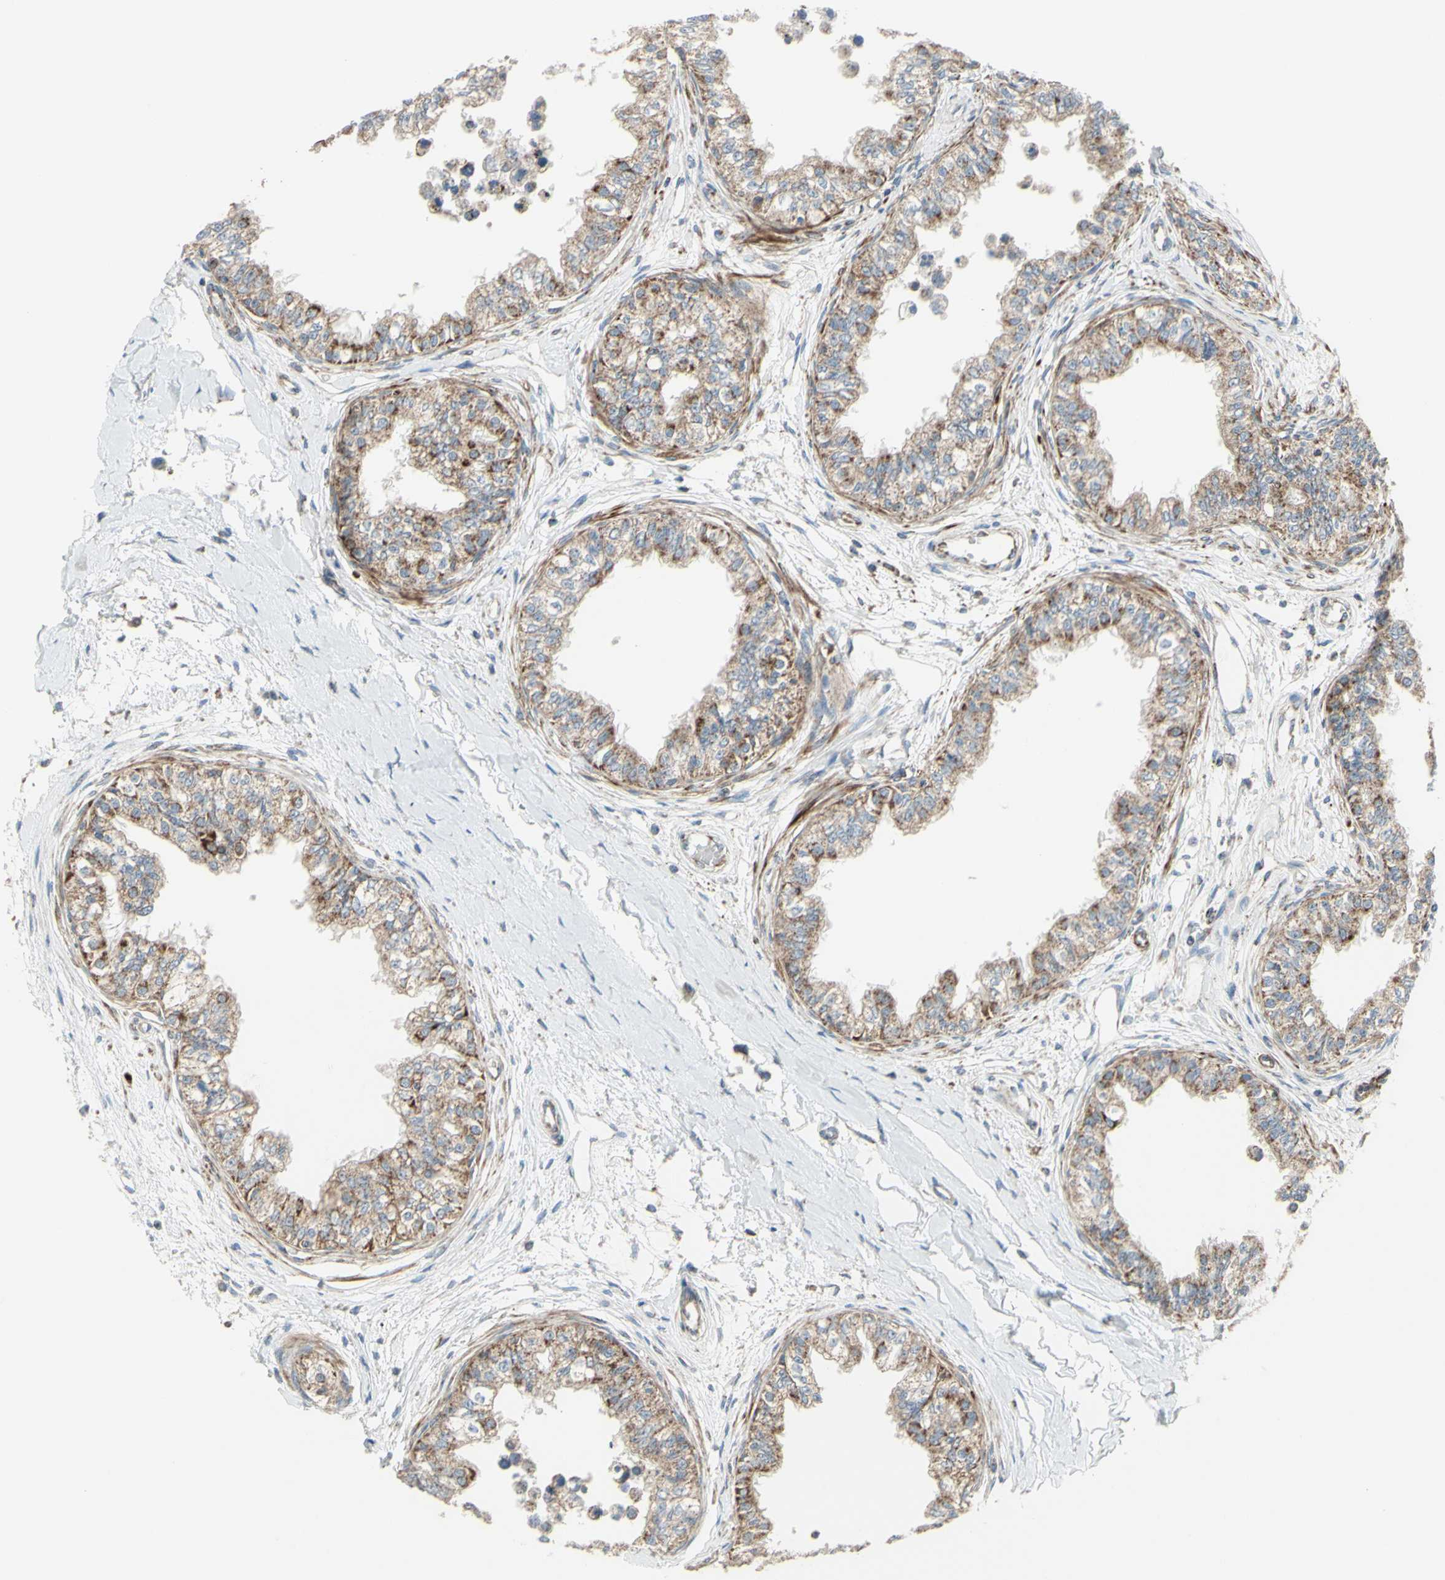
{"staining": {"intensity": "weak", "quantity": ">75%", "location": "cytoplasmic/membranous"}, "tissue": "epididymis", "cell_type": "Glandular cells", "image_type": "normal", "snomed": [{"axis": "morphology", "description": "Normal tissue, NOS"}, {"axis": "morphology", "description": "Adenocarcinoma, metastatic, NOS"}, {"axis": "topography", "description": "Testis"}, {"axis": "topography", "description": "Epididymis"}], "caption": "The photomicrograph displays immunohistochemical staining of unremarkable epididymis. There is weak cytoplasmic/membranous expression is appreciated in approximately >75% of glandular cells. Ihc stains the protein in brown and the nuclei are stained blue.", "gene": "FAM171B", "patient": {"sex": "male", "age": 26}}